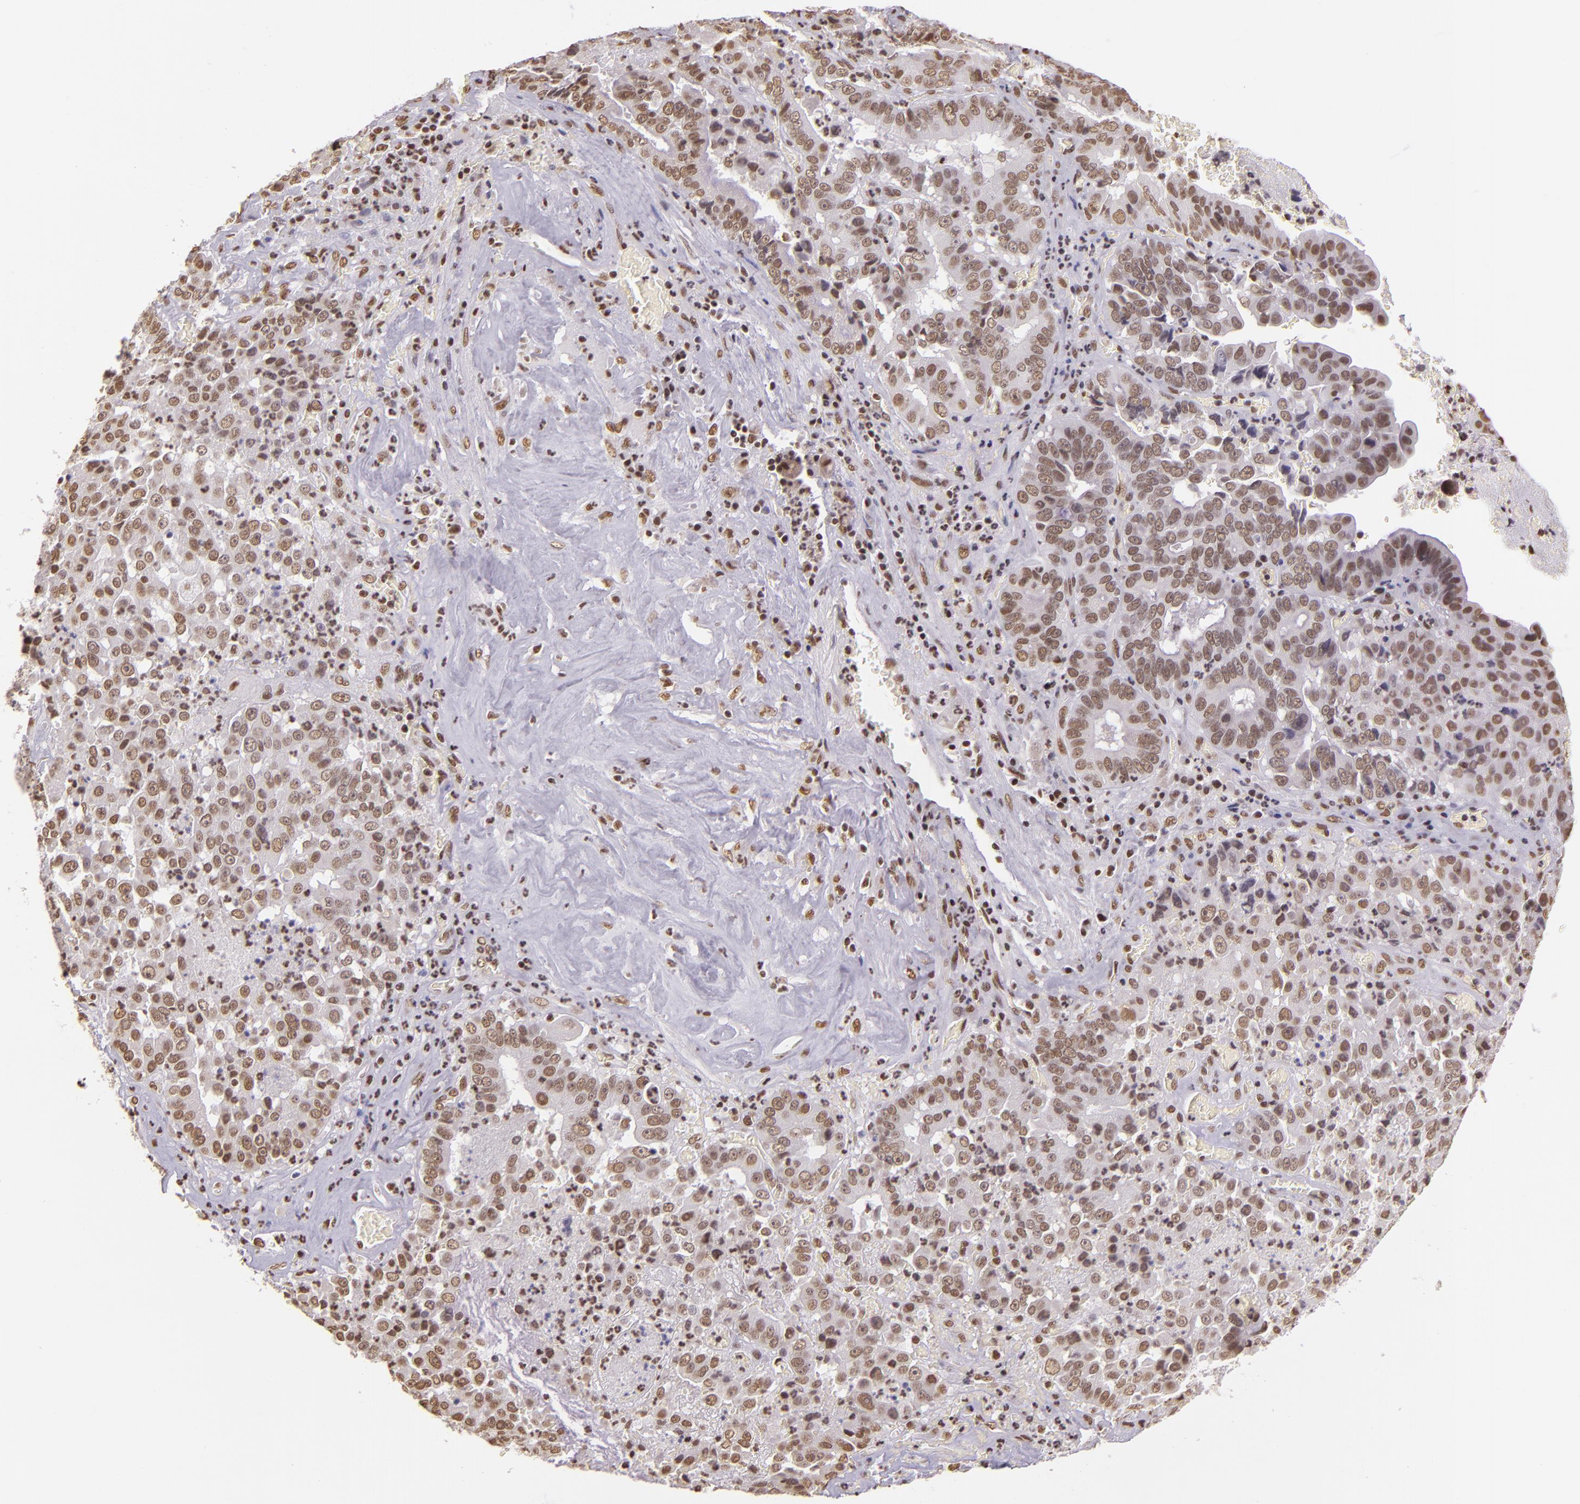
{"staining": {"intensity": "moderate", "quantity": ">75%", "location": "nuclear"}, "tissue": "liver cancer", "cell_type": "Tumor cells", "image_type": "cancer", "snomed": [{"axis": "morphology", "description": "Cholangiocarcinoma"}, {"axis": "topography", "description": "Liver"}], "caption": "The micrograph shows immunohistochemical staining of liver cancer (cholangiocarcinoma). There is moderate nuclear positivity is appreciated in about >75% of tumor cells.", "gene": "USF1", "patient": {"sex": "female", "age": 79}}